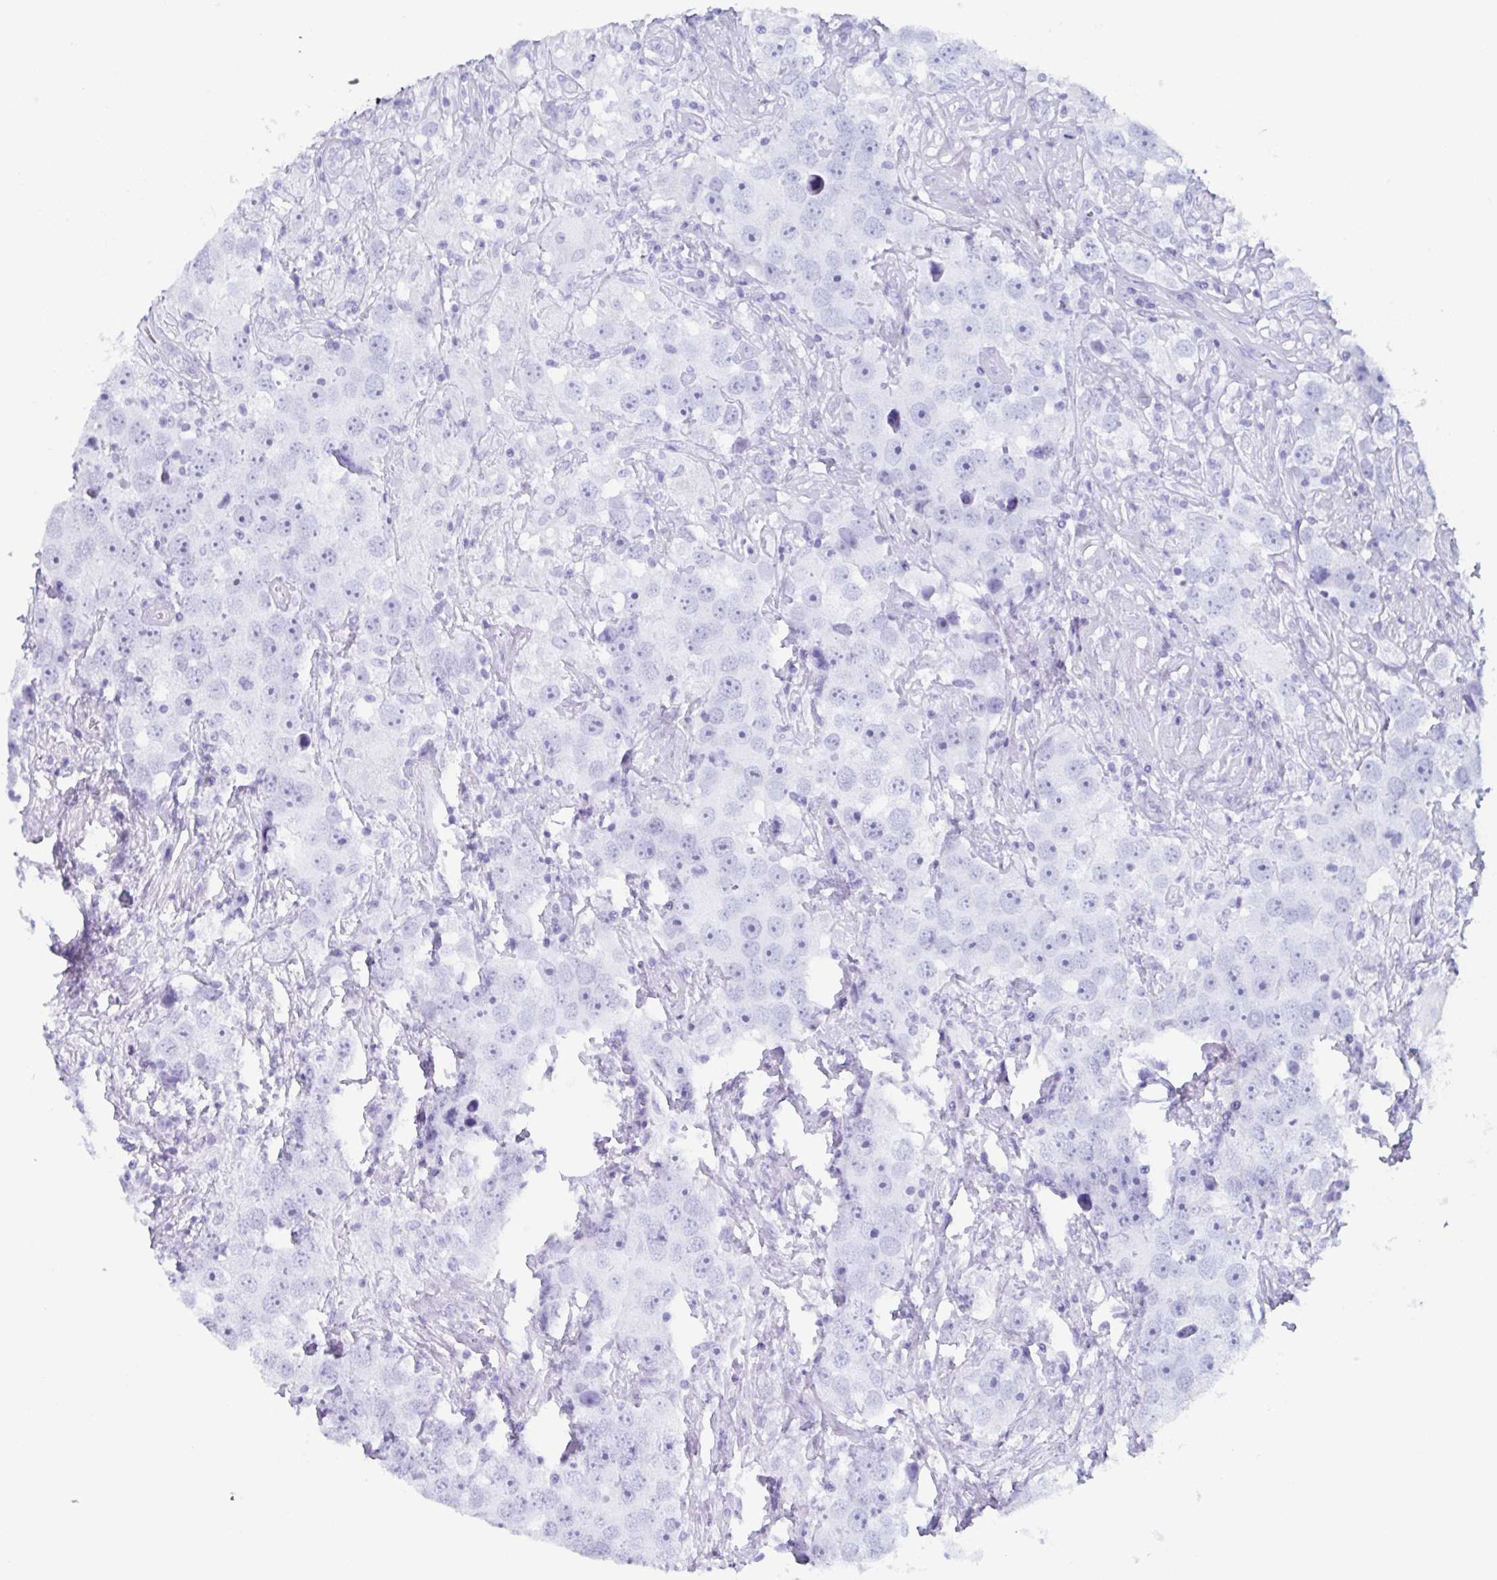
{"staining": {"intensity": "negative", "quantity": "none", "location": "none"}, "tissue": "testis cancer", "cell_type": "Tumor cells", "image_type": "cancer", "snomed": [{"axis": "morphology", "description": "Seminoma, NOS"}, {"axis": "topography", "description": "Testis"}], "caption": "A high-resolution image shows immunohistochemistry (IHC) staining of testis seminoma, which shows no significant positivity in tumor cells.", "gene": "BPI", "patient": {"sex": "male", "age": 49}}